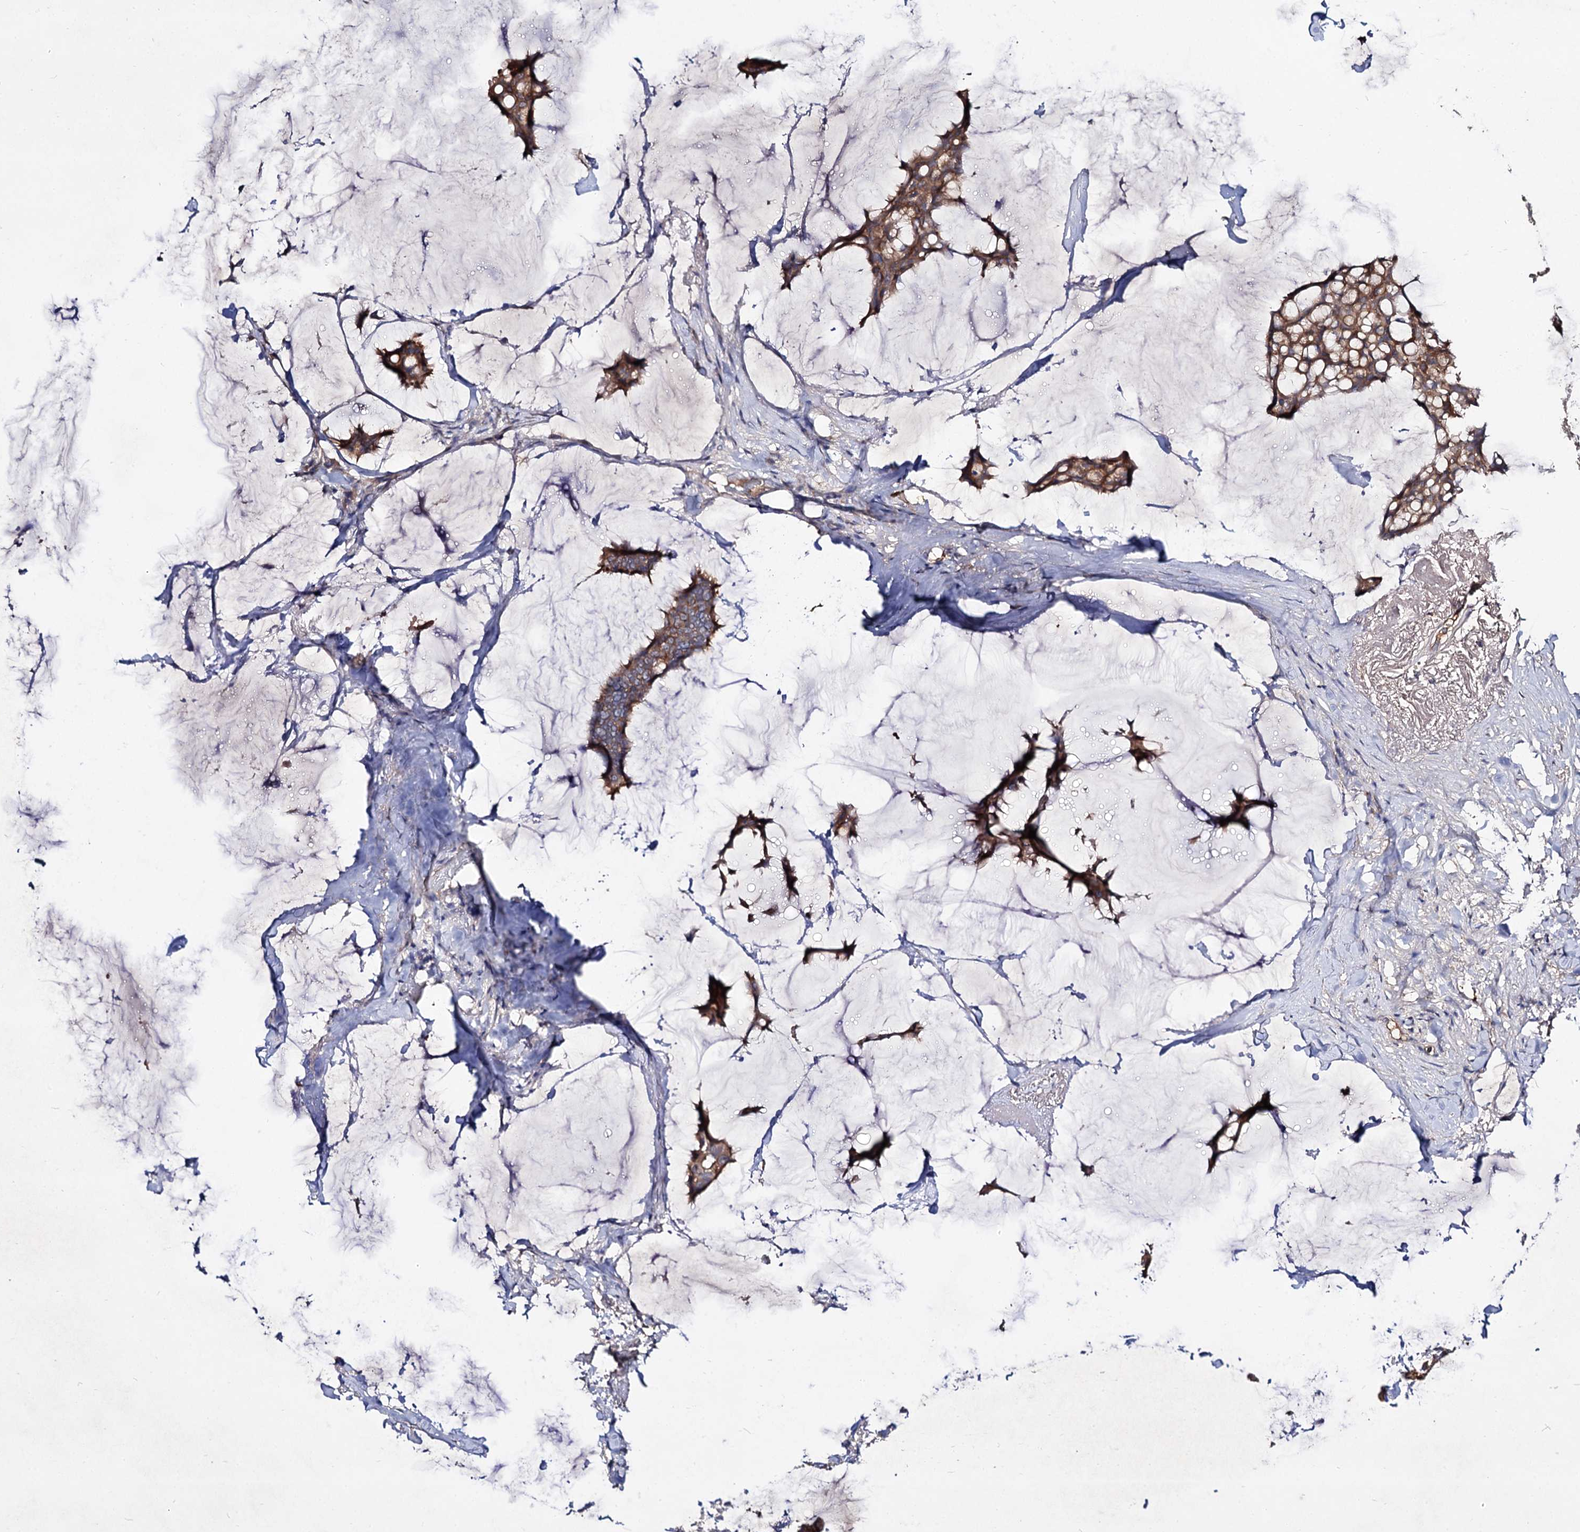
{"staining": {"intensity": "moderate", "quantity": ">75%", "location": "cytoplasmic/membranous"}, "tissue": "breast cancer", "cell_type": "Tumor cells", "image_type": "cancer", "snomed": [{"axis": "morphology", "description": "Duct carcinoma"}, {"axis": "topography", "description": "Breast"}], "caption": "Immunohistochemistry image of invasive ductal carcinoma (breast) stained for a protein (brown), which exhibits medium levels of moderate cytoplasmic/membranous expression in about >75% of tumor cells.", "gene": "ARFIP2", "patient": {"sex": "female", "age": 93}}